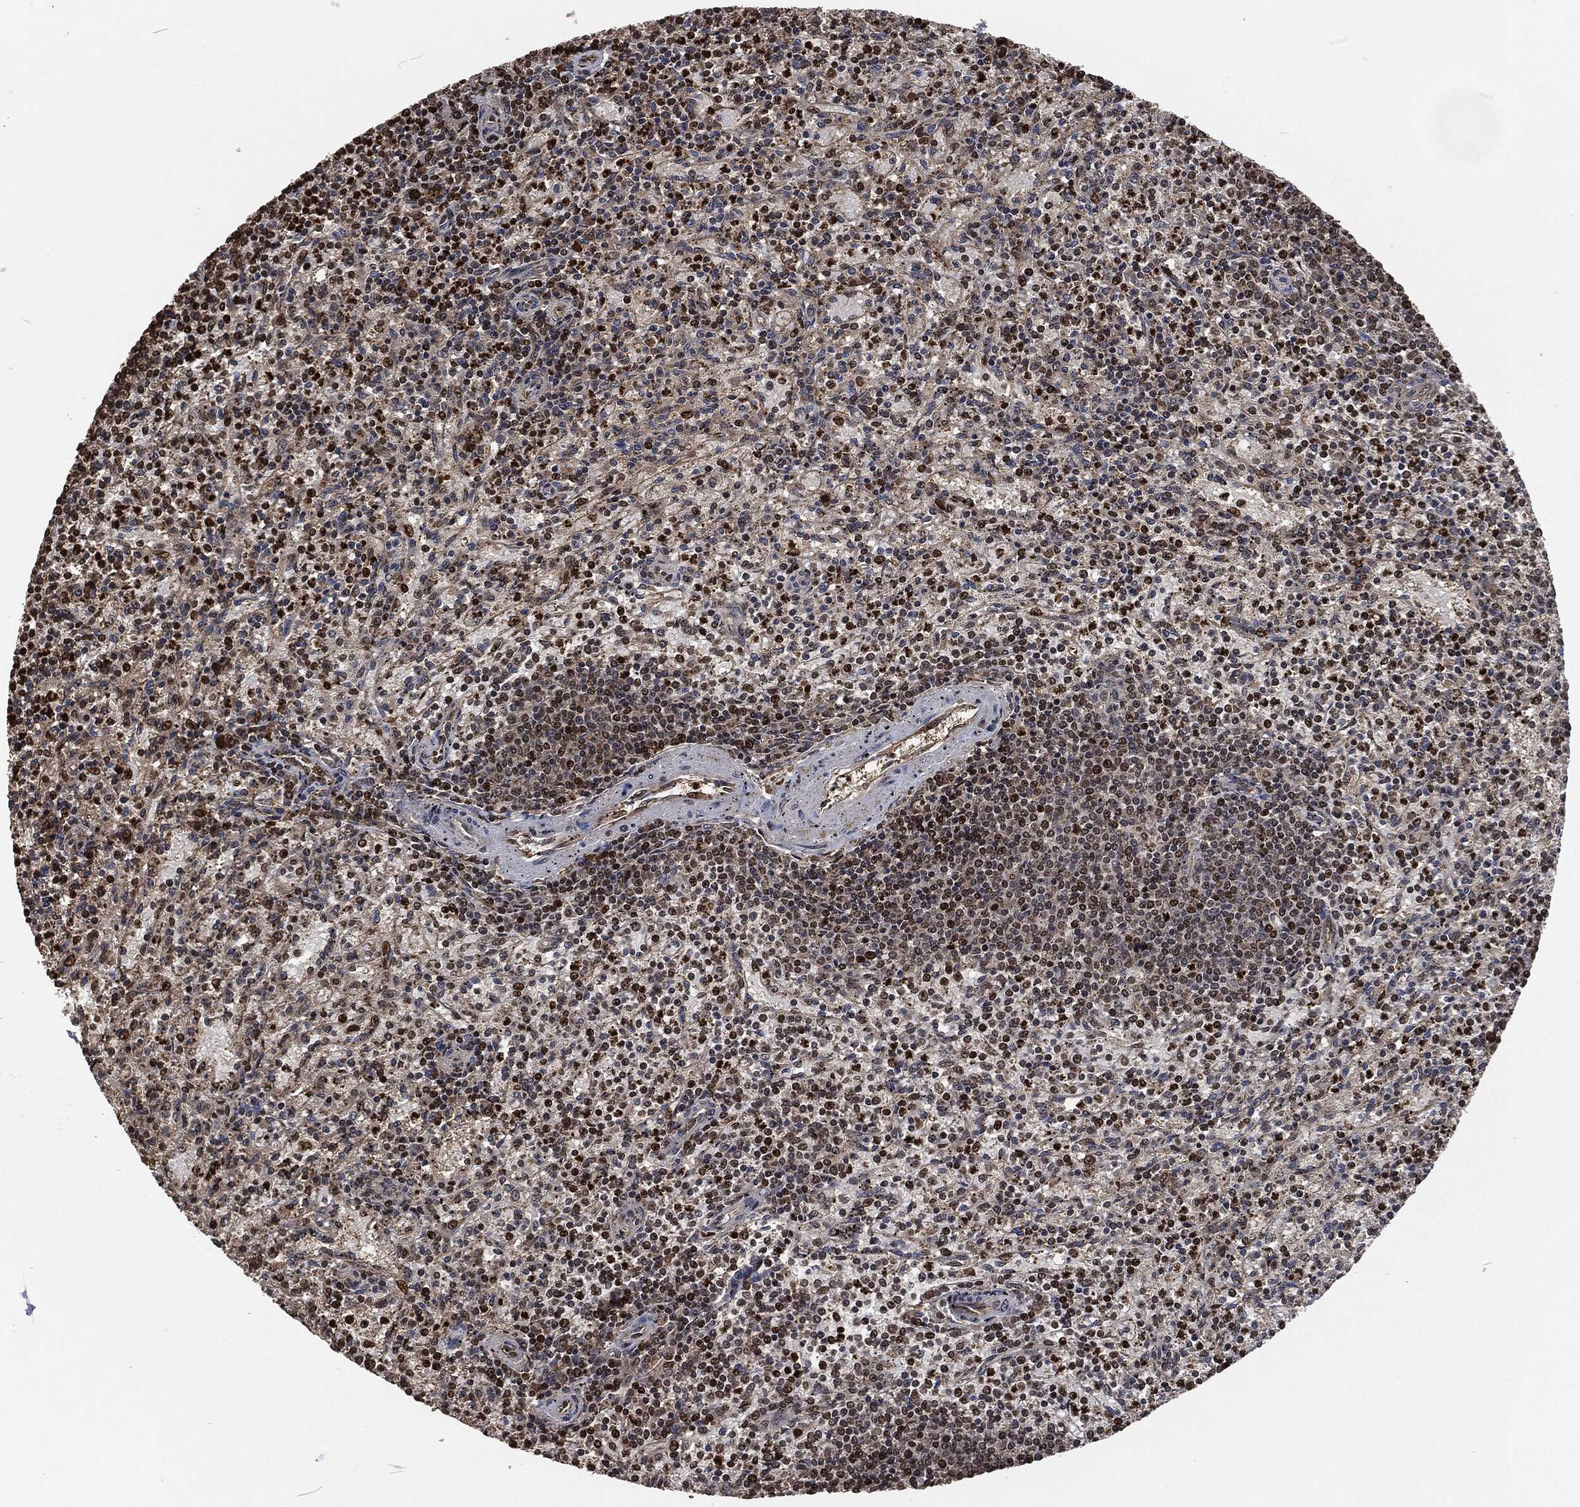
{"staining": {"intensity": "strong", "quantity": "<25%", "location": "nuclear"}, "tissue": "spleen", "cell_type": "Cells in red pulp", "image_type": "normal", "snomed": [{"axis": "morphology", "description": "Normal tissue, NOS"}, {"axis": "topography", "description": "Spleen"}], "caption": "The image shows staining of unremarkable spleen, revealing strong nuclear protein expression (brown color) within cells in red pulp.", "gene": "SNAI1", "patient": {"sex": "female", "age": 37}}